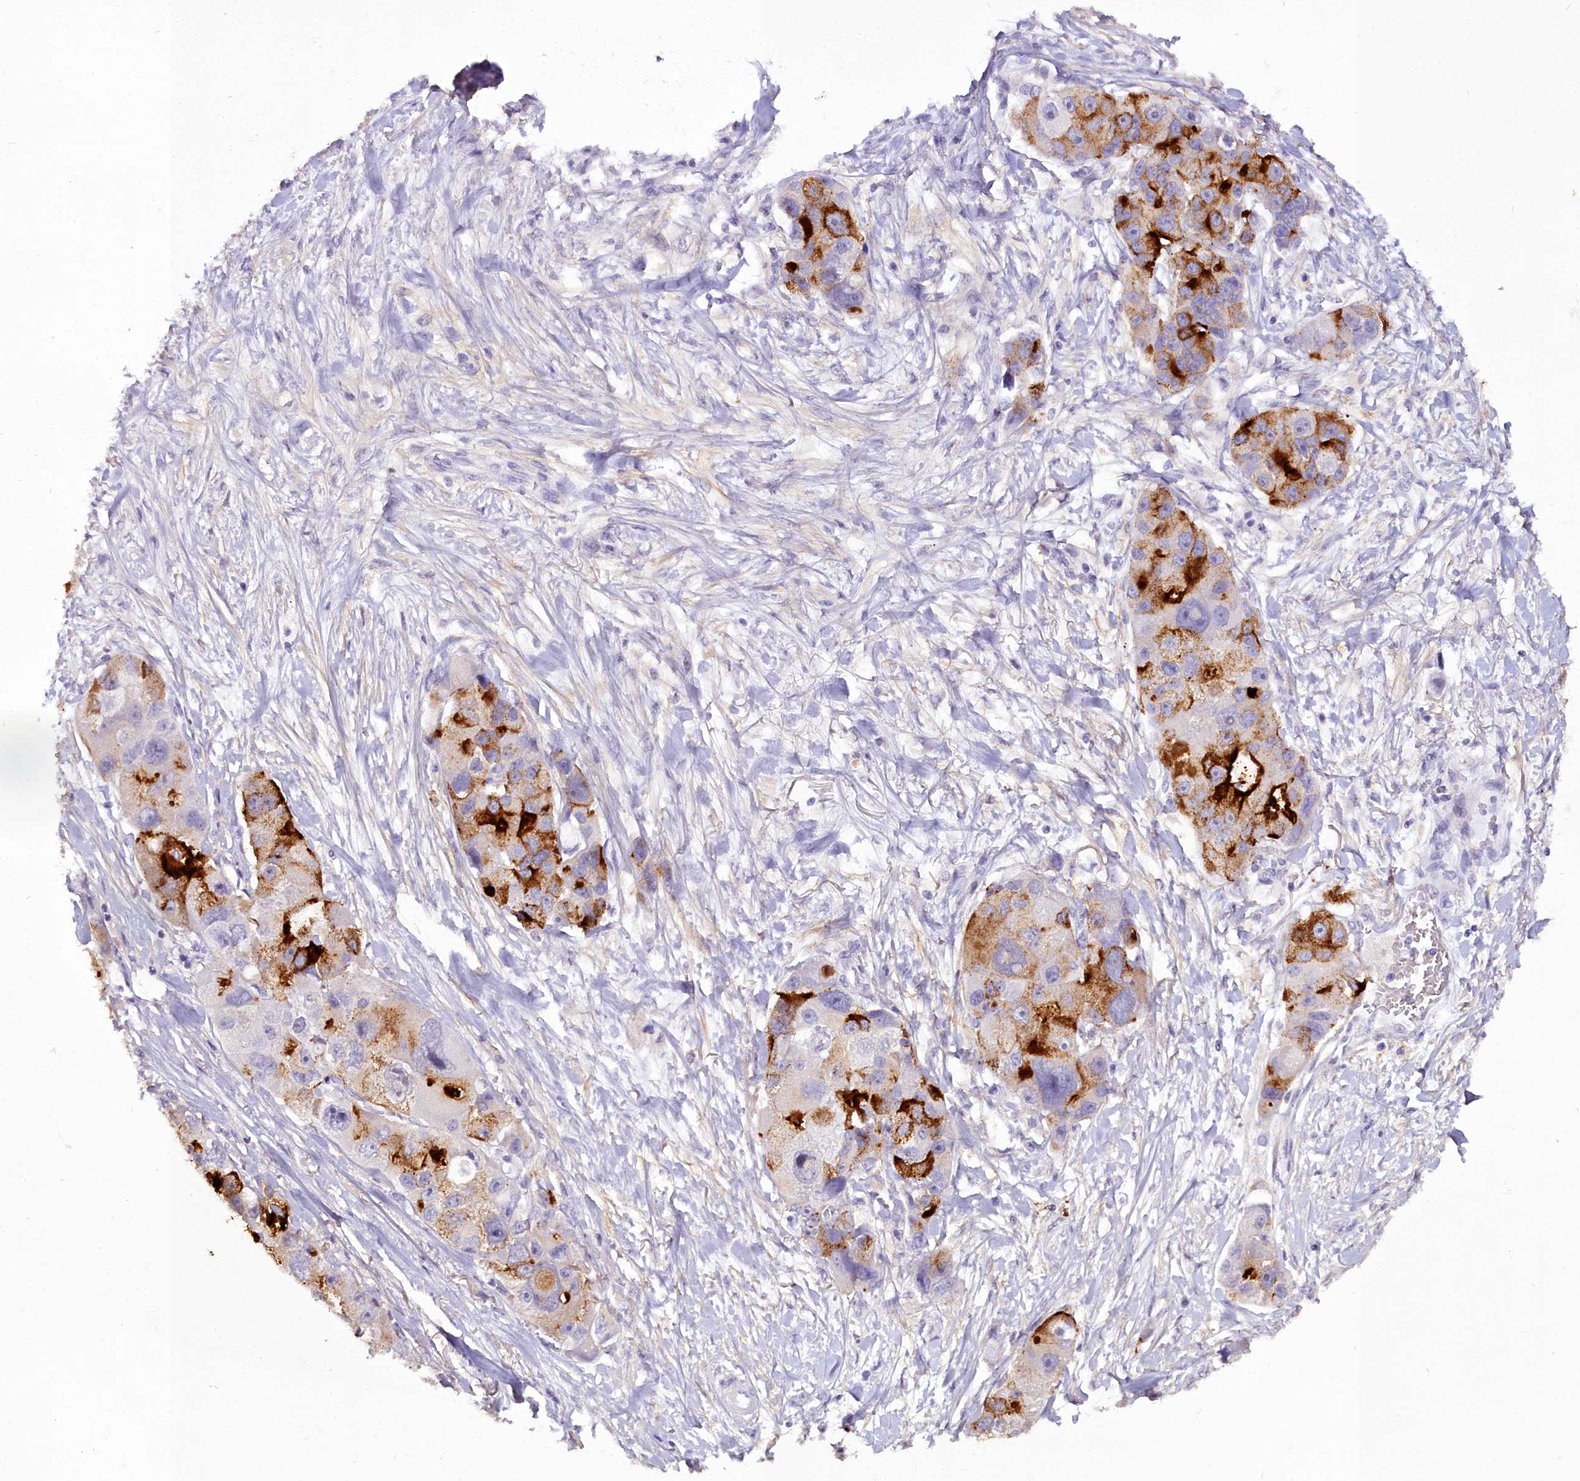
{"staining": {"intensity": "strong", "quantity": "<25%", "location": "cytoplasmic/membranous"}, "tissue": "lung cancer", "cell_type": "Tumor cells", "image_type": "cancer", "snomed": [{"axis": "morphology", "description": "Adenocarcinoma, NOS"}, {"axis": "topography", "description": "Lung"}], "caption": "Strong cytoplasmic/membranous staining is appreciated in approximately <25% of tumor cells in lung adenocarcinoma.", "gene": "OSTN", "patient": {"sex": "female", "age": 54}}